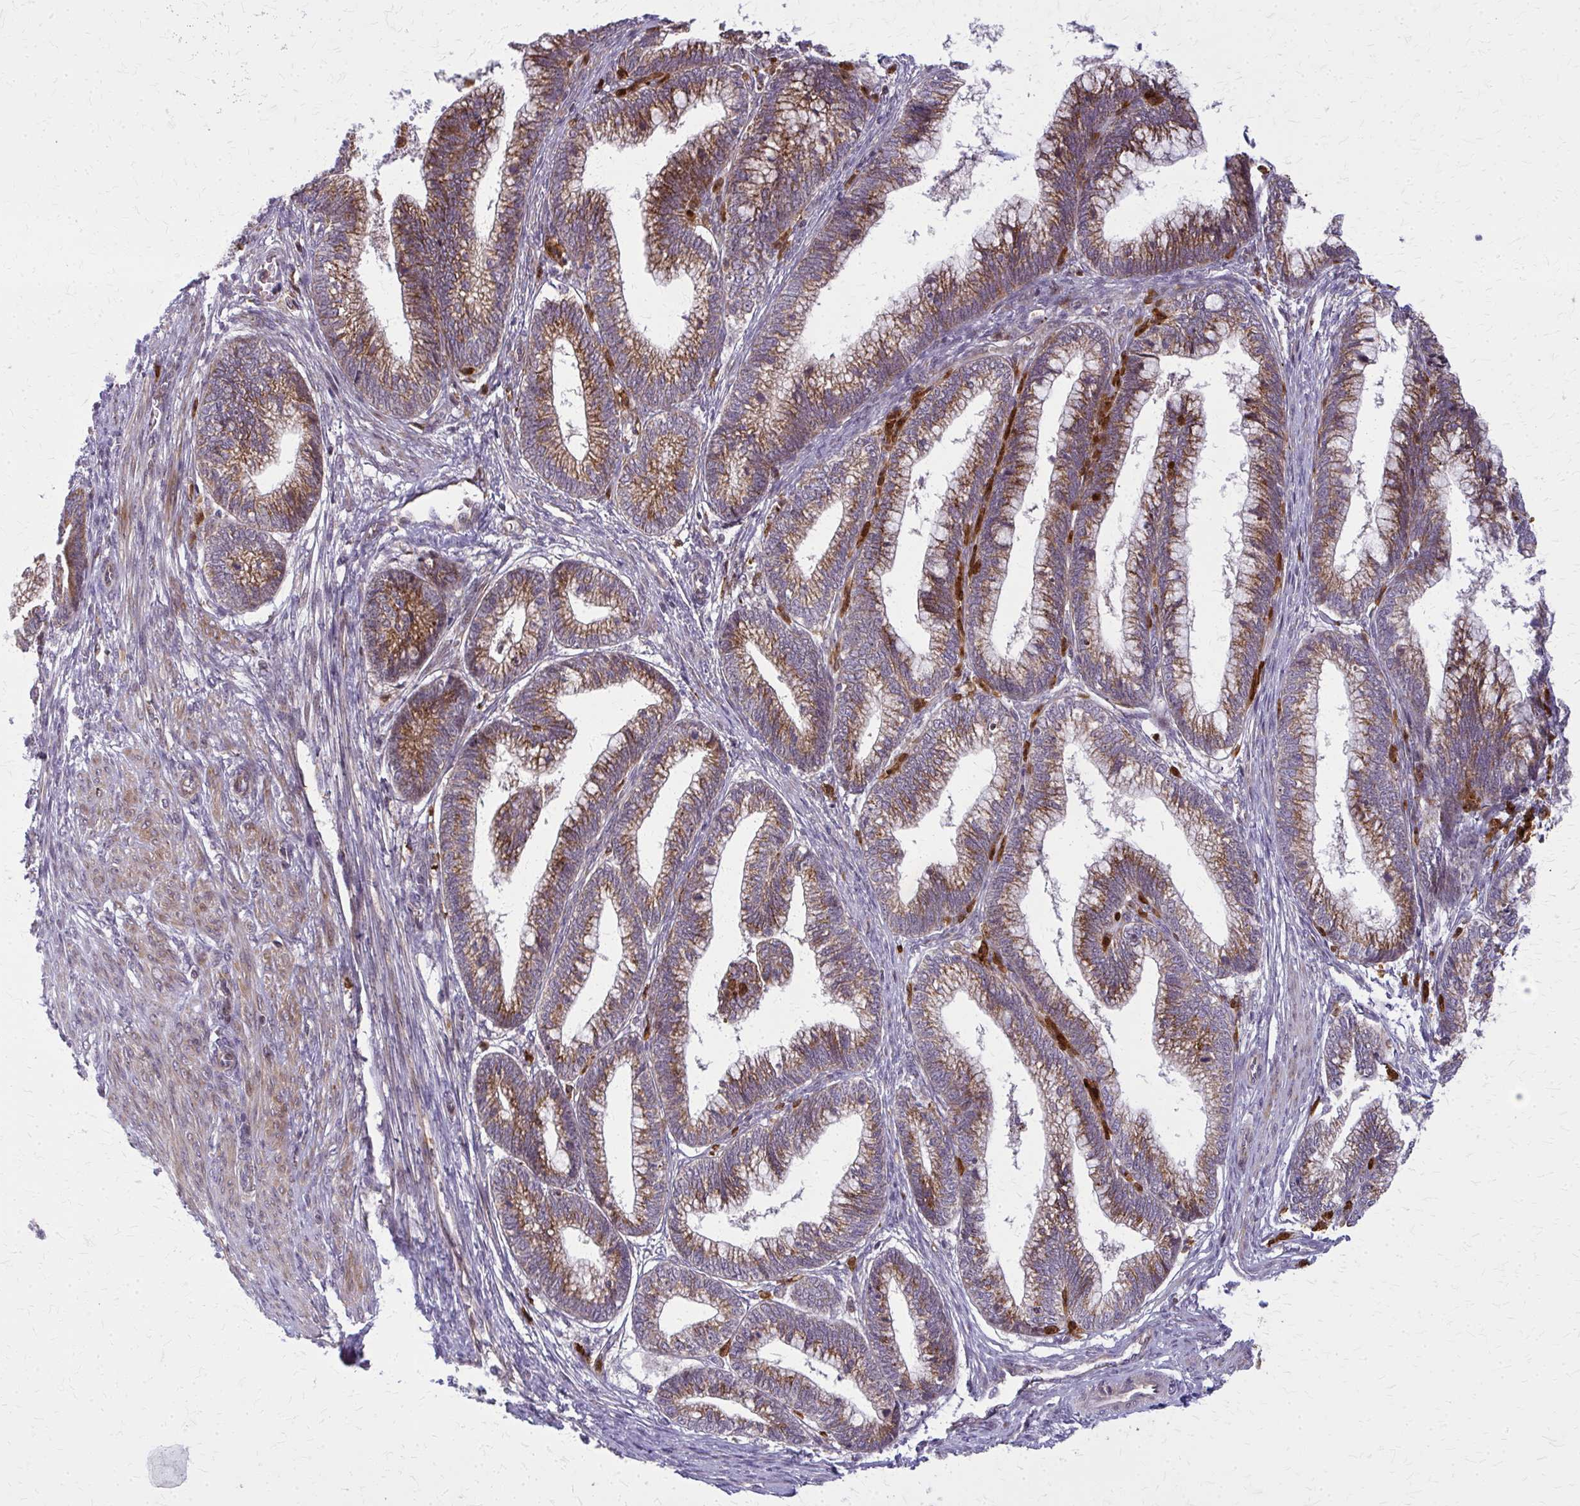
{"staining": {"intensity": "moderate", "quantity": ">75%", "location": "cytoplasmic/membranous"}, "tissue": "cervical cancer", "cell_type": "Tumor cells", "image_type": "cancer", "snomed": [{"axis": "morphology", "description": "Adenocarcinoma, NOS"}, {"axis": "topography", "description": "Cervix"}], "caption": "IHC image of human cervical adenocarcinoma stained for a protein (brown), which shows medium levels of moderate cytoplasmic/membranous staining in approximately >75% of tumor cells.", "gene": "MCCC1", "patient": {"sex": "female", "age": 44}}